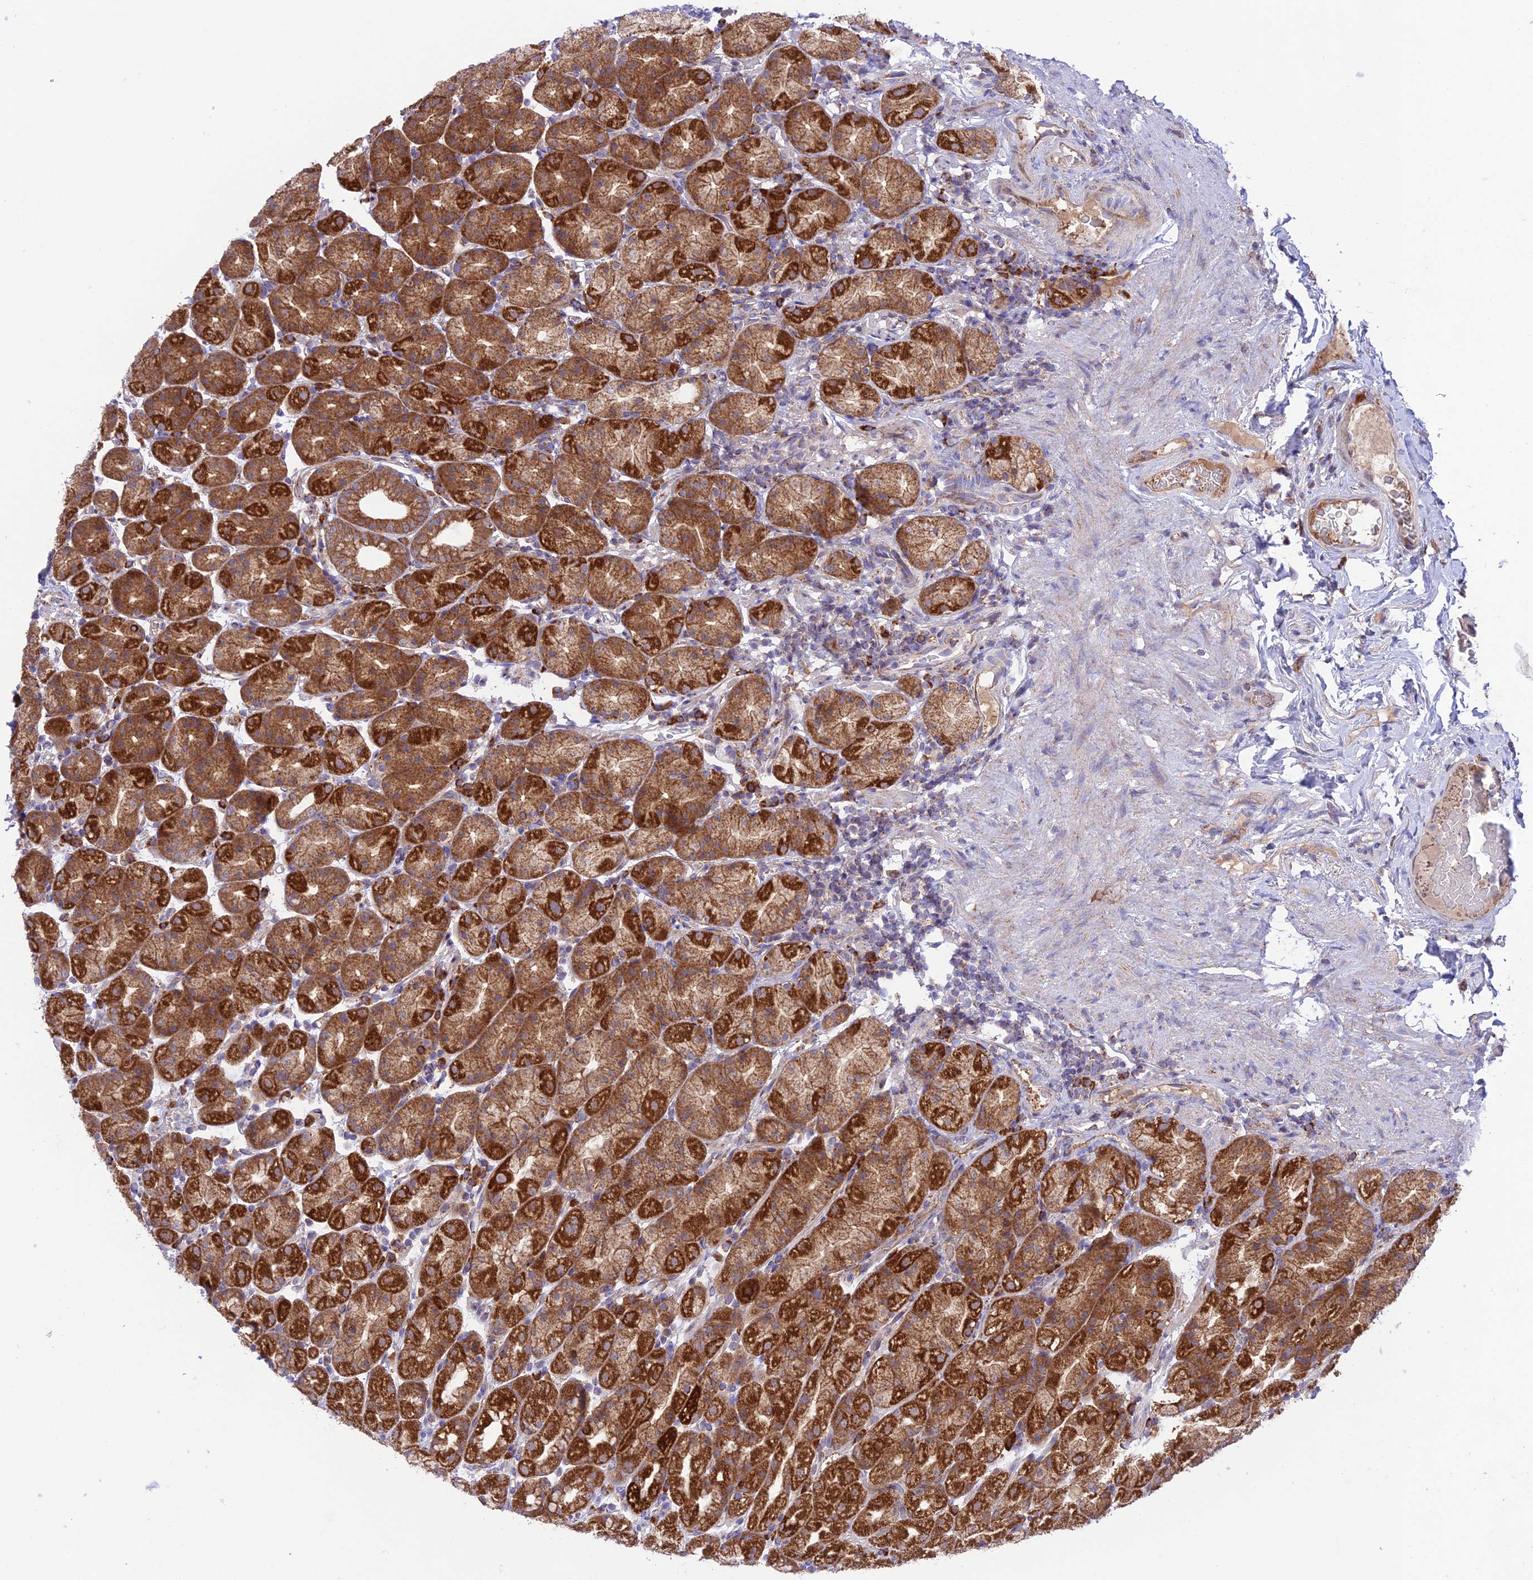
{"staining": {"intensity": "strong", "quantity": ">75%", "location": "cytoplasmic/membranous"}, "tissue": "stomach", "cell_type": "Glandular cells", "image_type": "normal", "snomed": [{"axis": "morphology", "description": "Normal tissue, NOS"}, {"axis": "topography", "description": "Stomach, upper"}], "caption": "Immunohistochemical staining of benign stomach reveals strong cytoplasmic/membranous protein positivity in approximately >75% of glandular cells. The staining is performed using DAB brown chromogen to label protein expression. The nuclei are counter-stained blue using hematoxylin.", "gene": "UAP1L1", "patient": {"sex": "male", "age": 68}}